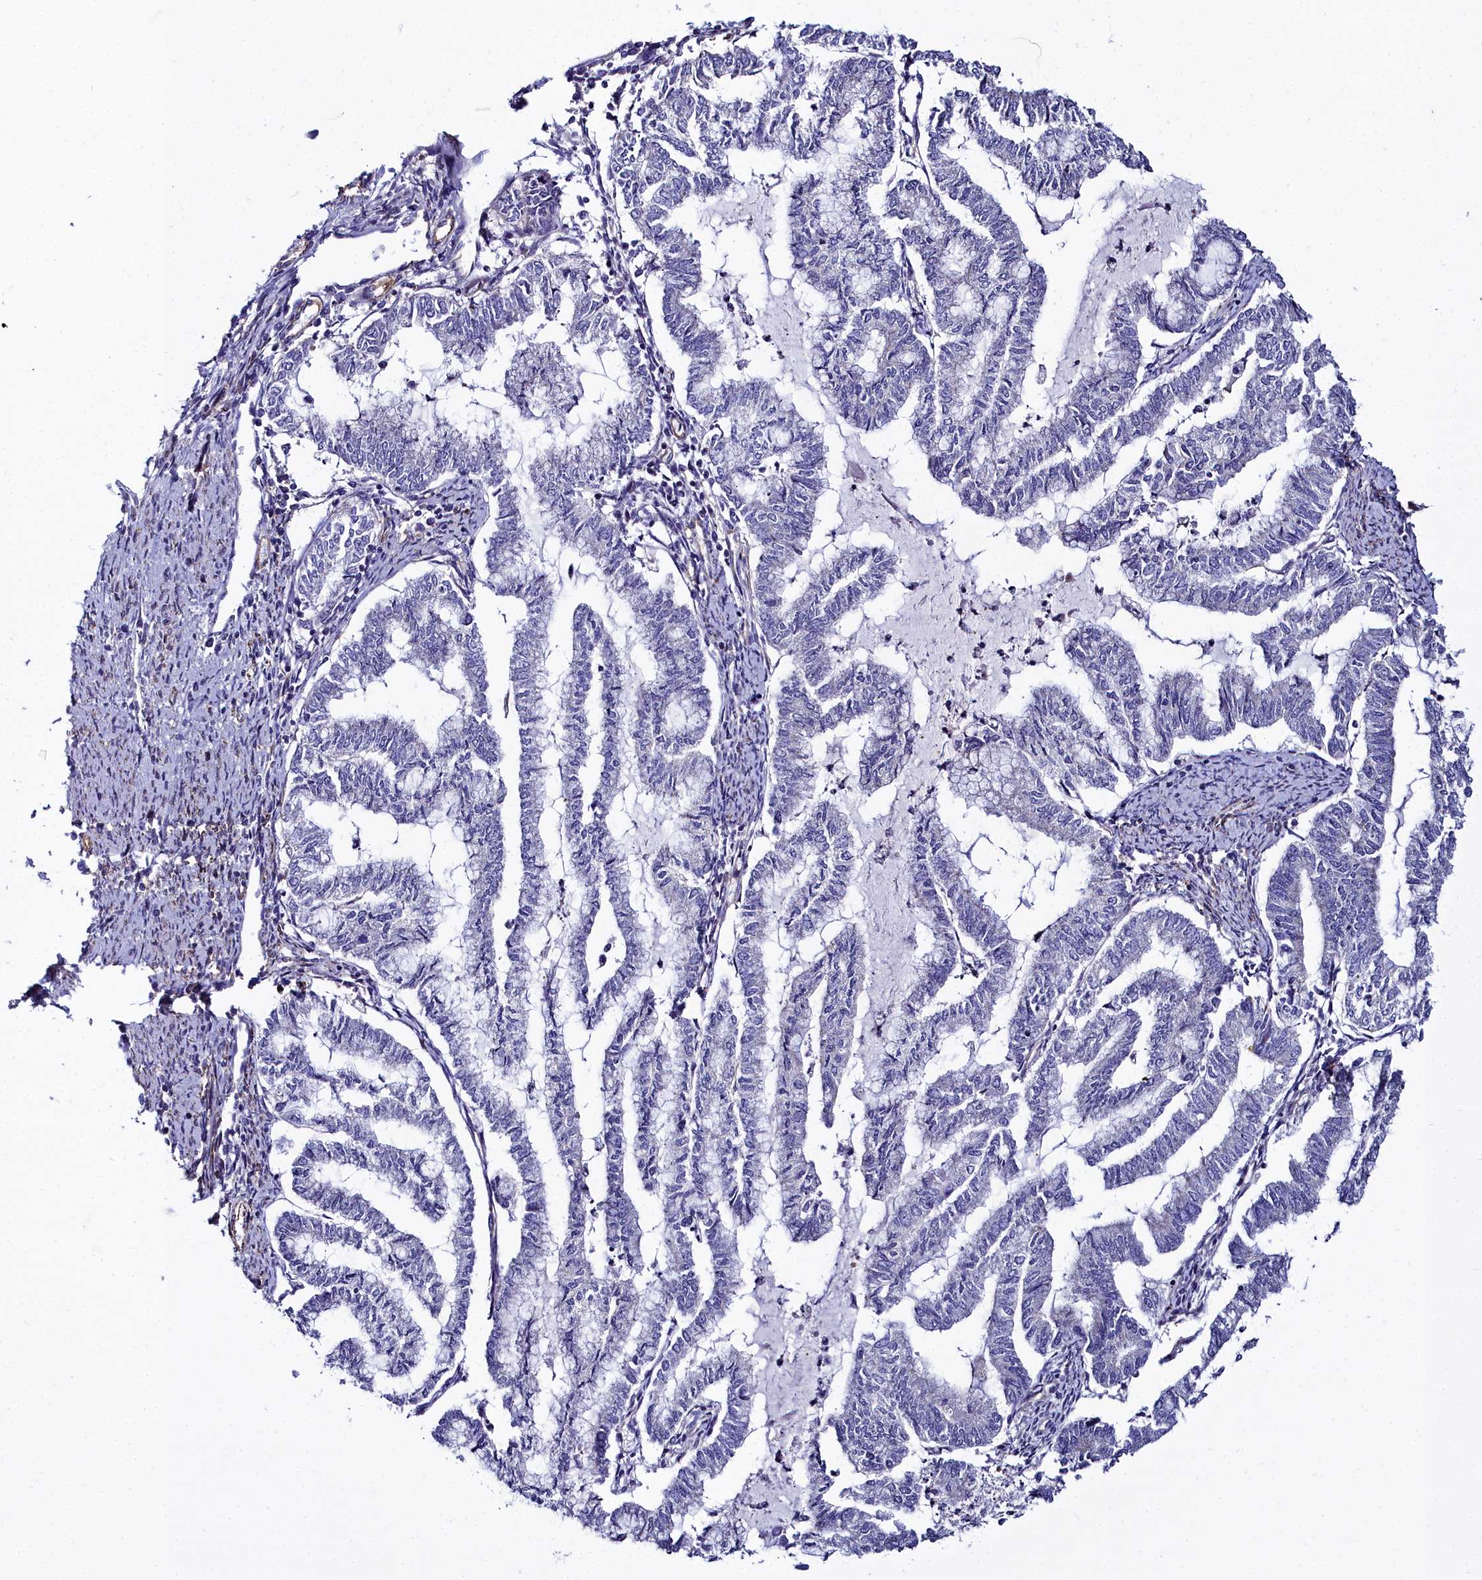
{"staining": {"intensity": "negative", "quantity": "none", "location": "none"}, "tissue": "endometrial cancer", "cell_type": "Tumor cells", "image_type": "cancer", "snomed": [{"axis": "morphology", "description": "Adenocarcinoma, NOS"}, {"axis": "topography", "description": "Endometrium"}], "caption": "This histopathology image is of endometrial adenocarcinoma stained with immunohistochemistry (IHC) to label a protein in brown with the nuclei are counter-stained blue. There is no positivity in tumor cells.", "gene": "FADS3", "patient": {"sex": "female", "age": 79}}